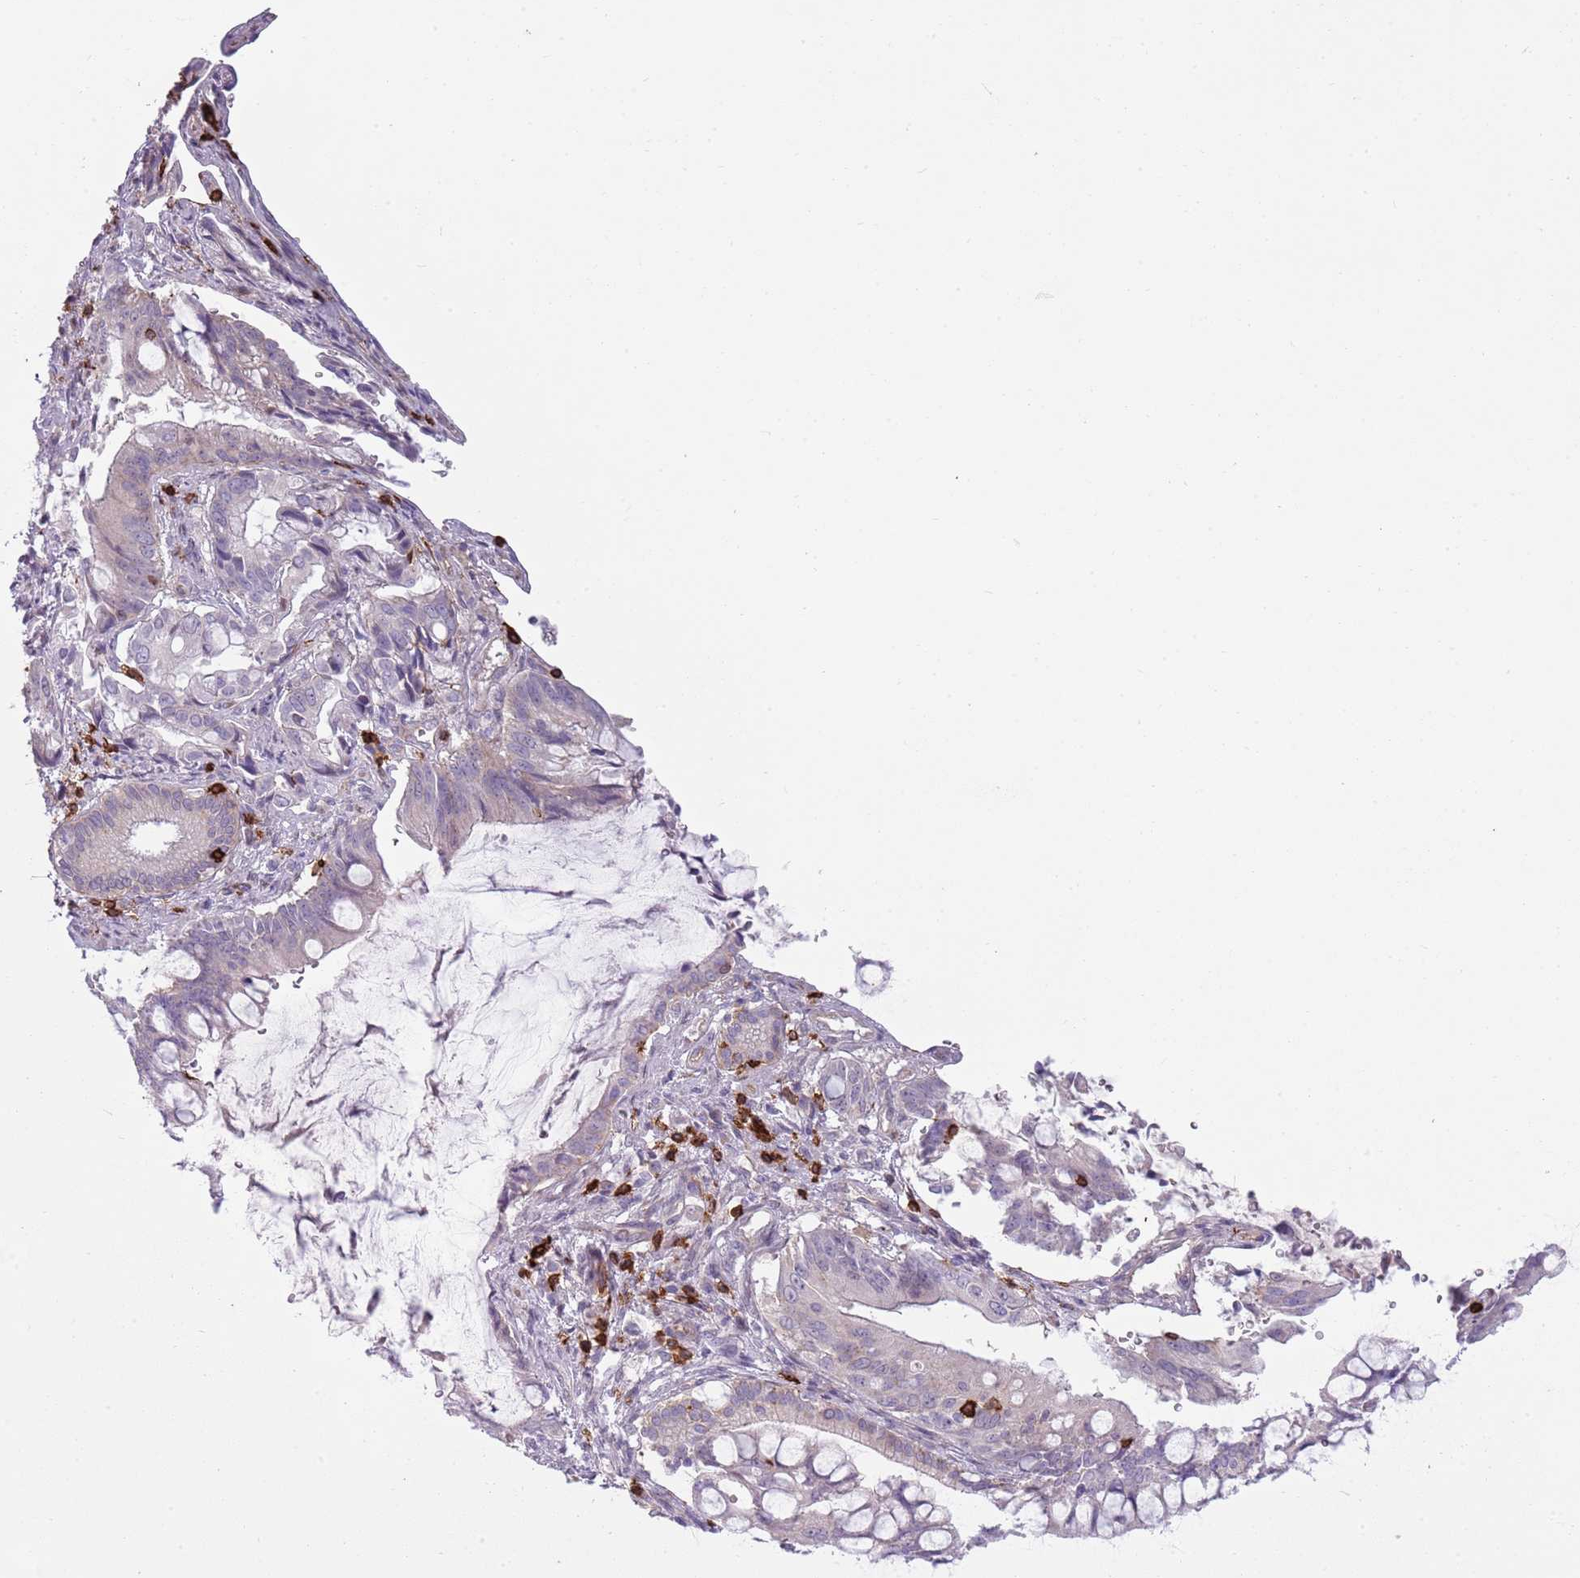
{"staining": {"intensity": "negative", "quantity": "none", "location": "none"}, "tissue": "pancreatic cancer", "cell_type": "Tumor cells", "image_type": "cancer", "snomed": [{"axis": "morphology", "description": "Adenocarcinoma, NOS"}, {"axis": "topography", "description": "Pancreas"}], "caption": "DAB (3,3'-diaminobenzidine) immunohistochemical staining of pancreatic adenocarcinoma exhibits no significant expression in tumor cells. (Stains: DAB (3,3'-diaminobenzidine) immunohistochemistry (IHC) with hematoxylin counter stain, Microscopy: brightfield microscopy at high magnification).", "gene": "ZNF583", "patient": {"sex": "male", "age": 68}}